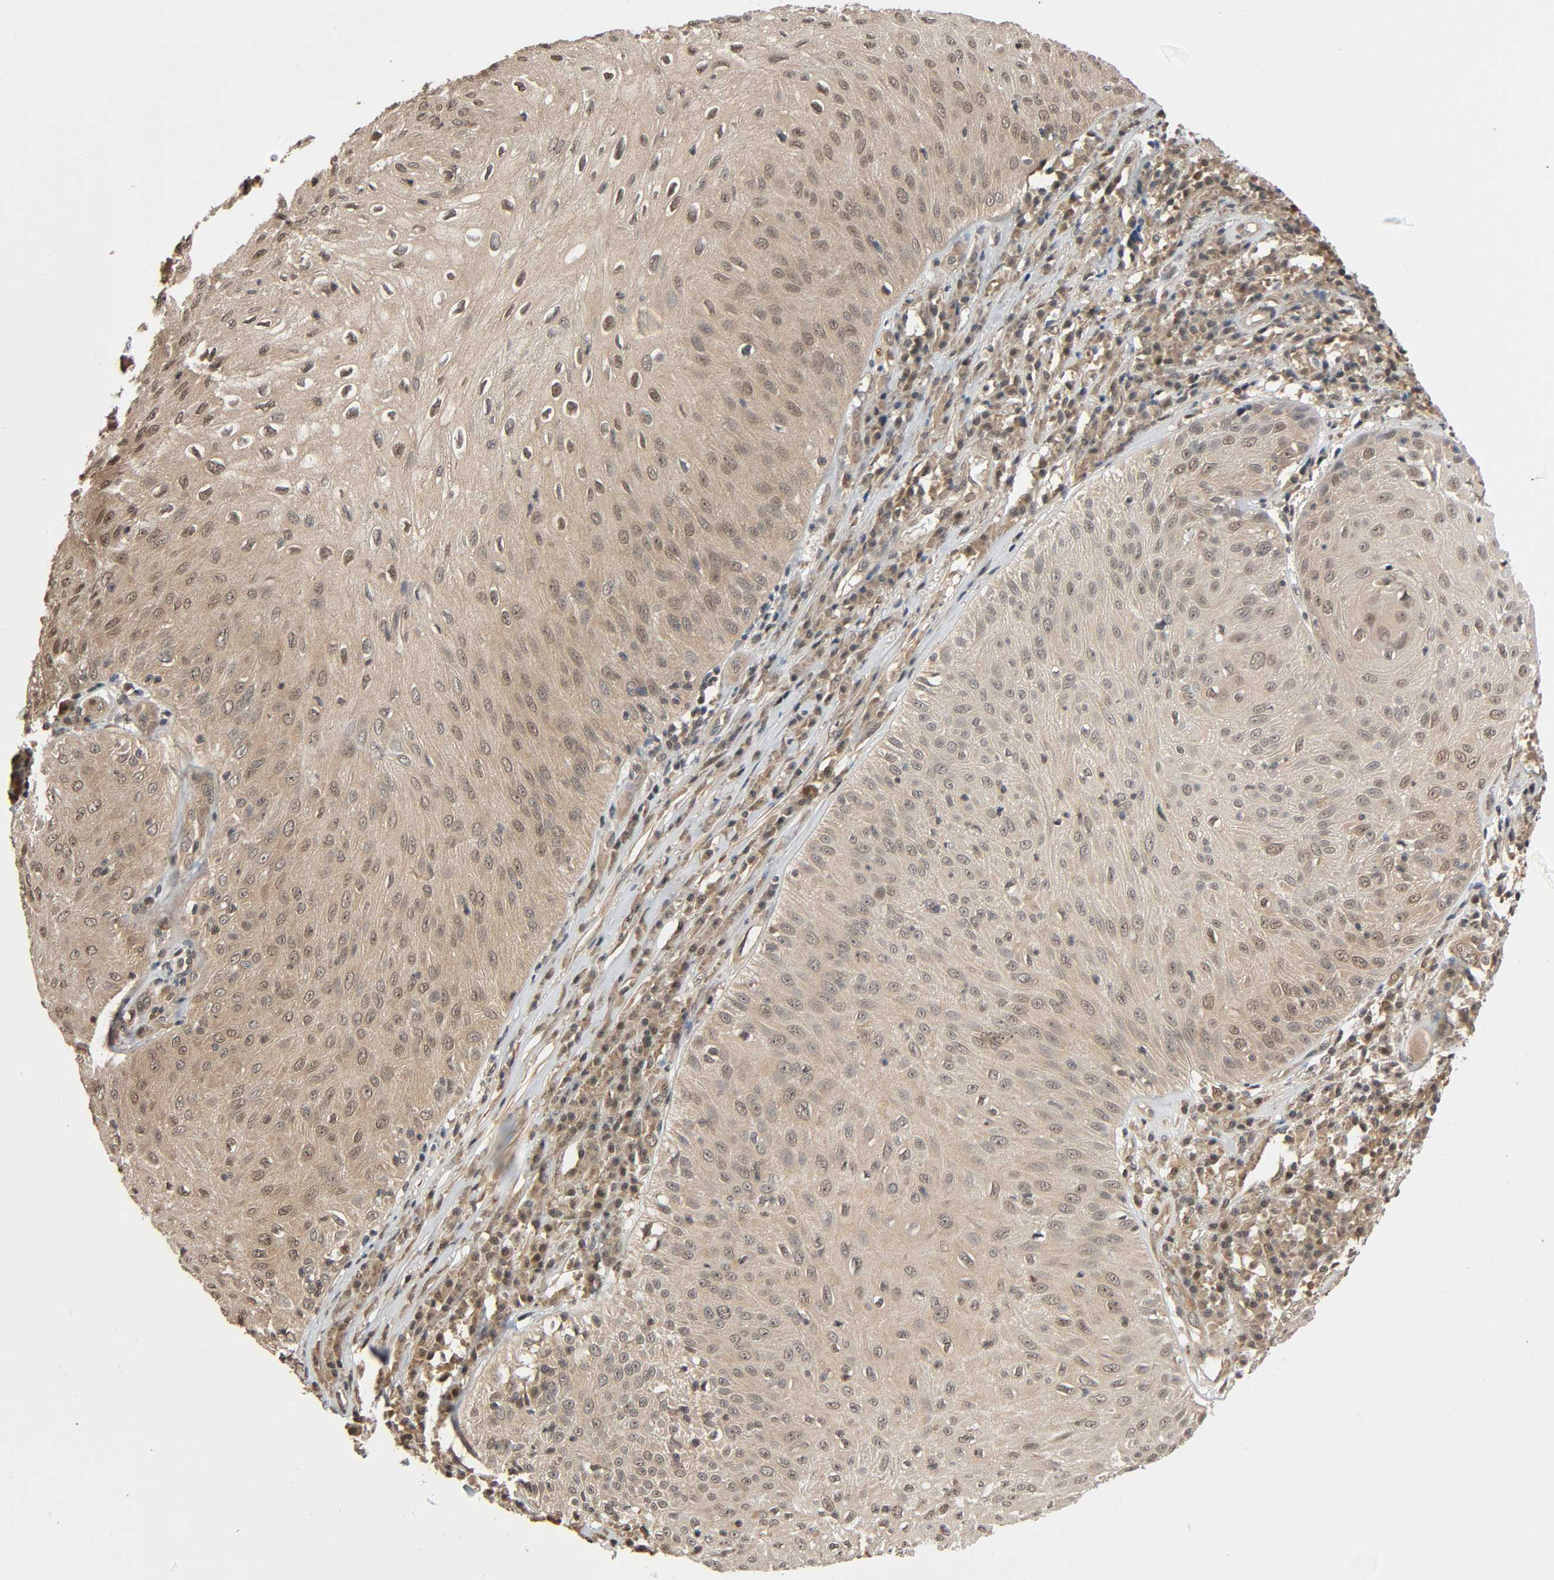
{"staining": {"intensity": "moderate", "quantity": "25%-75%", "location": "cytoplasmic/membranous,nuclear"}, "tissue": "skin cancer", "cell_type": "Tumor cells", "image_type": "cancer", "snomed": [{"axis": "morphology", "description": "Squamous cell carcinoma, NOS"}, {"axis": "topography", "description": "Skin"}], "caption": "Immunohistochemical staining of human skin cancer (squamous cell carcinoma) displays medium levels of moderate cytoplasmic/membranous and nuclear protein staining in approximately 25%-75% of tumor cells.", "gene": "NEDD8", "patient": {"sex": "male", "age": 65}}